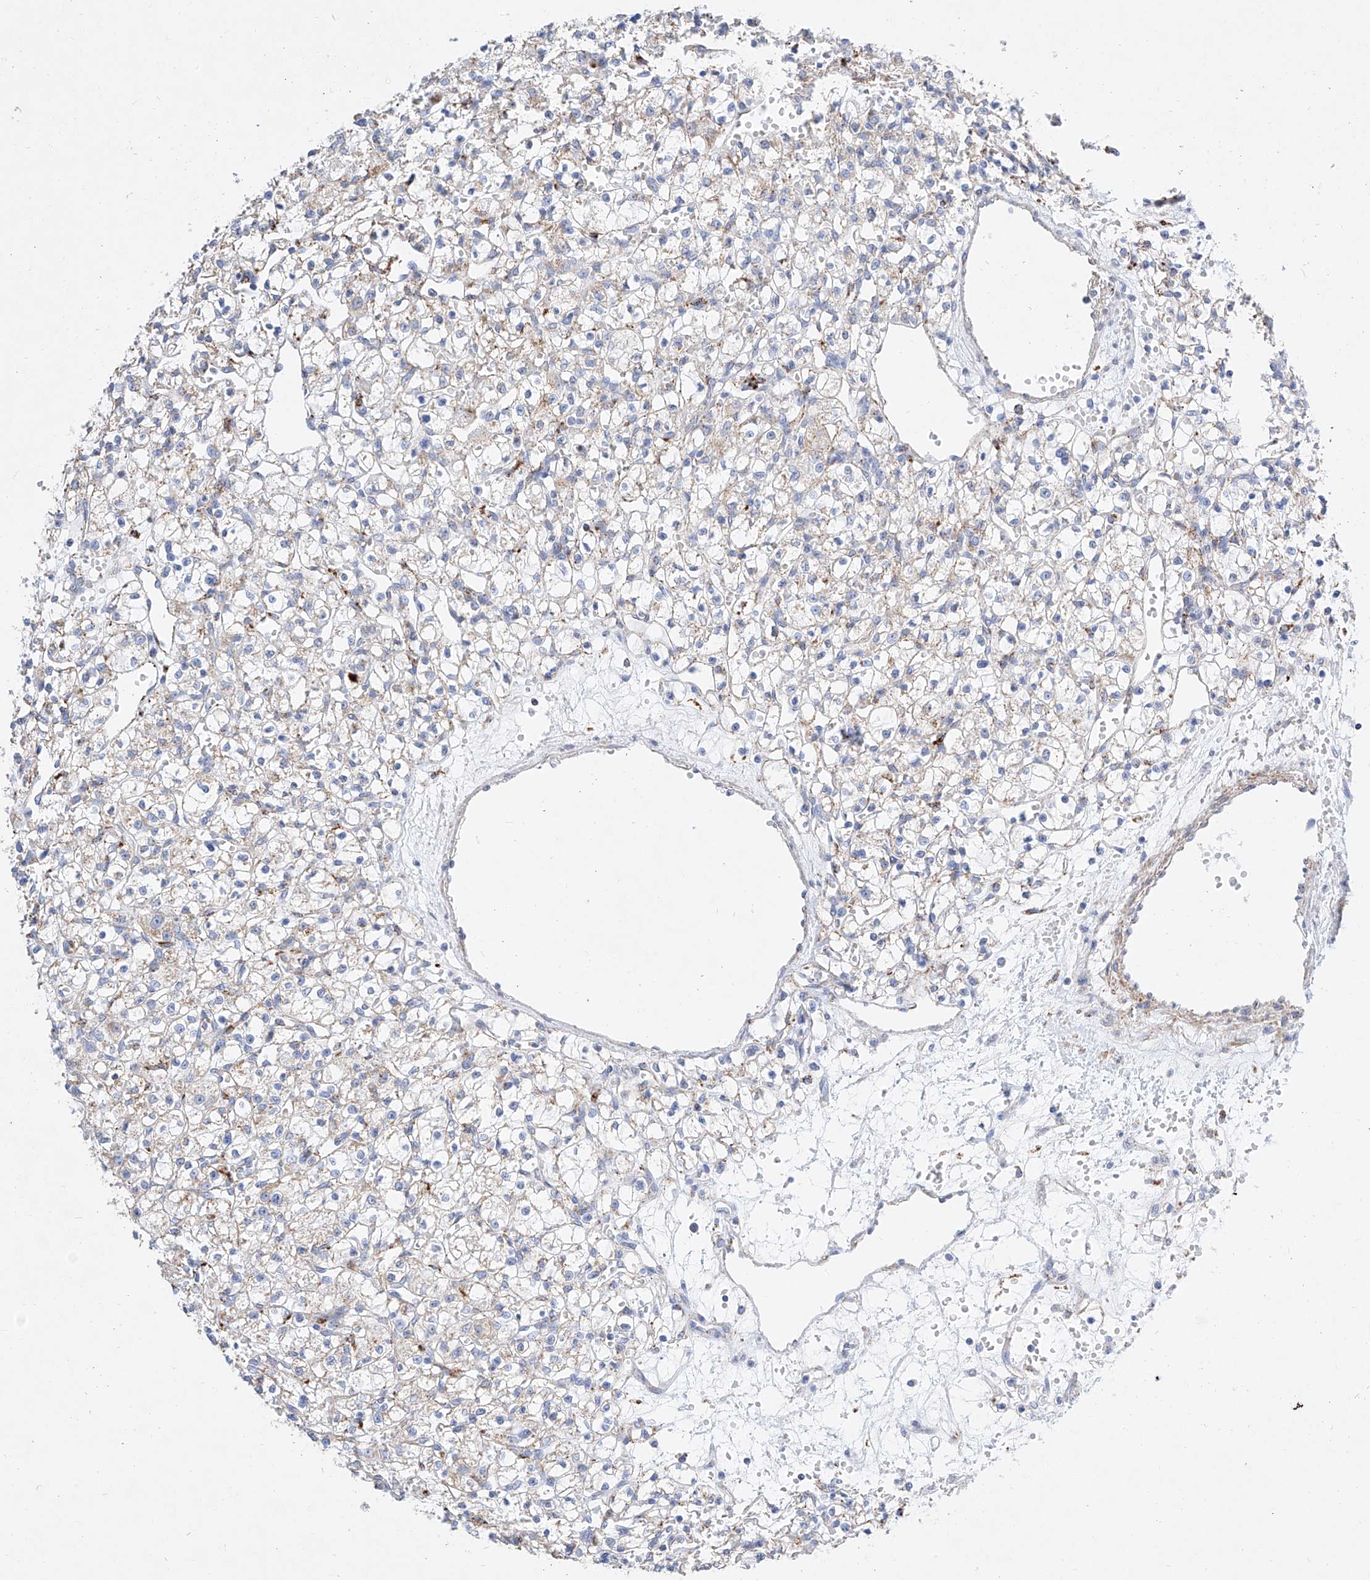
{"staining": {"intensity": "weak", "quantity": "<25%", "location": "cytoplasmic/membranous"}, "tissue": "renal cancer", "cell_type": "Tumor cells", "image_type": "cancer", "snomed": [{"axis": "morphology", "description": "Adenocarcinoma, NOS"}, {"axis": "topography", "description": "Kidney"}], "caption": "Immunohistochemistry (IHC) histopathology image of neoplastic tissue: renal adenocarcinoma stained with DAB (3,3'-diaminobenzidine) displays no significant protein expression in tumor cells.", "gene": "C6orf62", "patient": {"sex": "female", "age": 59}}